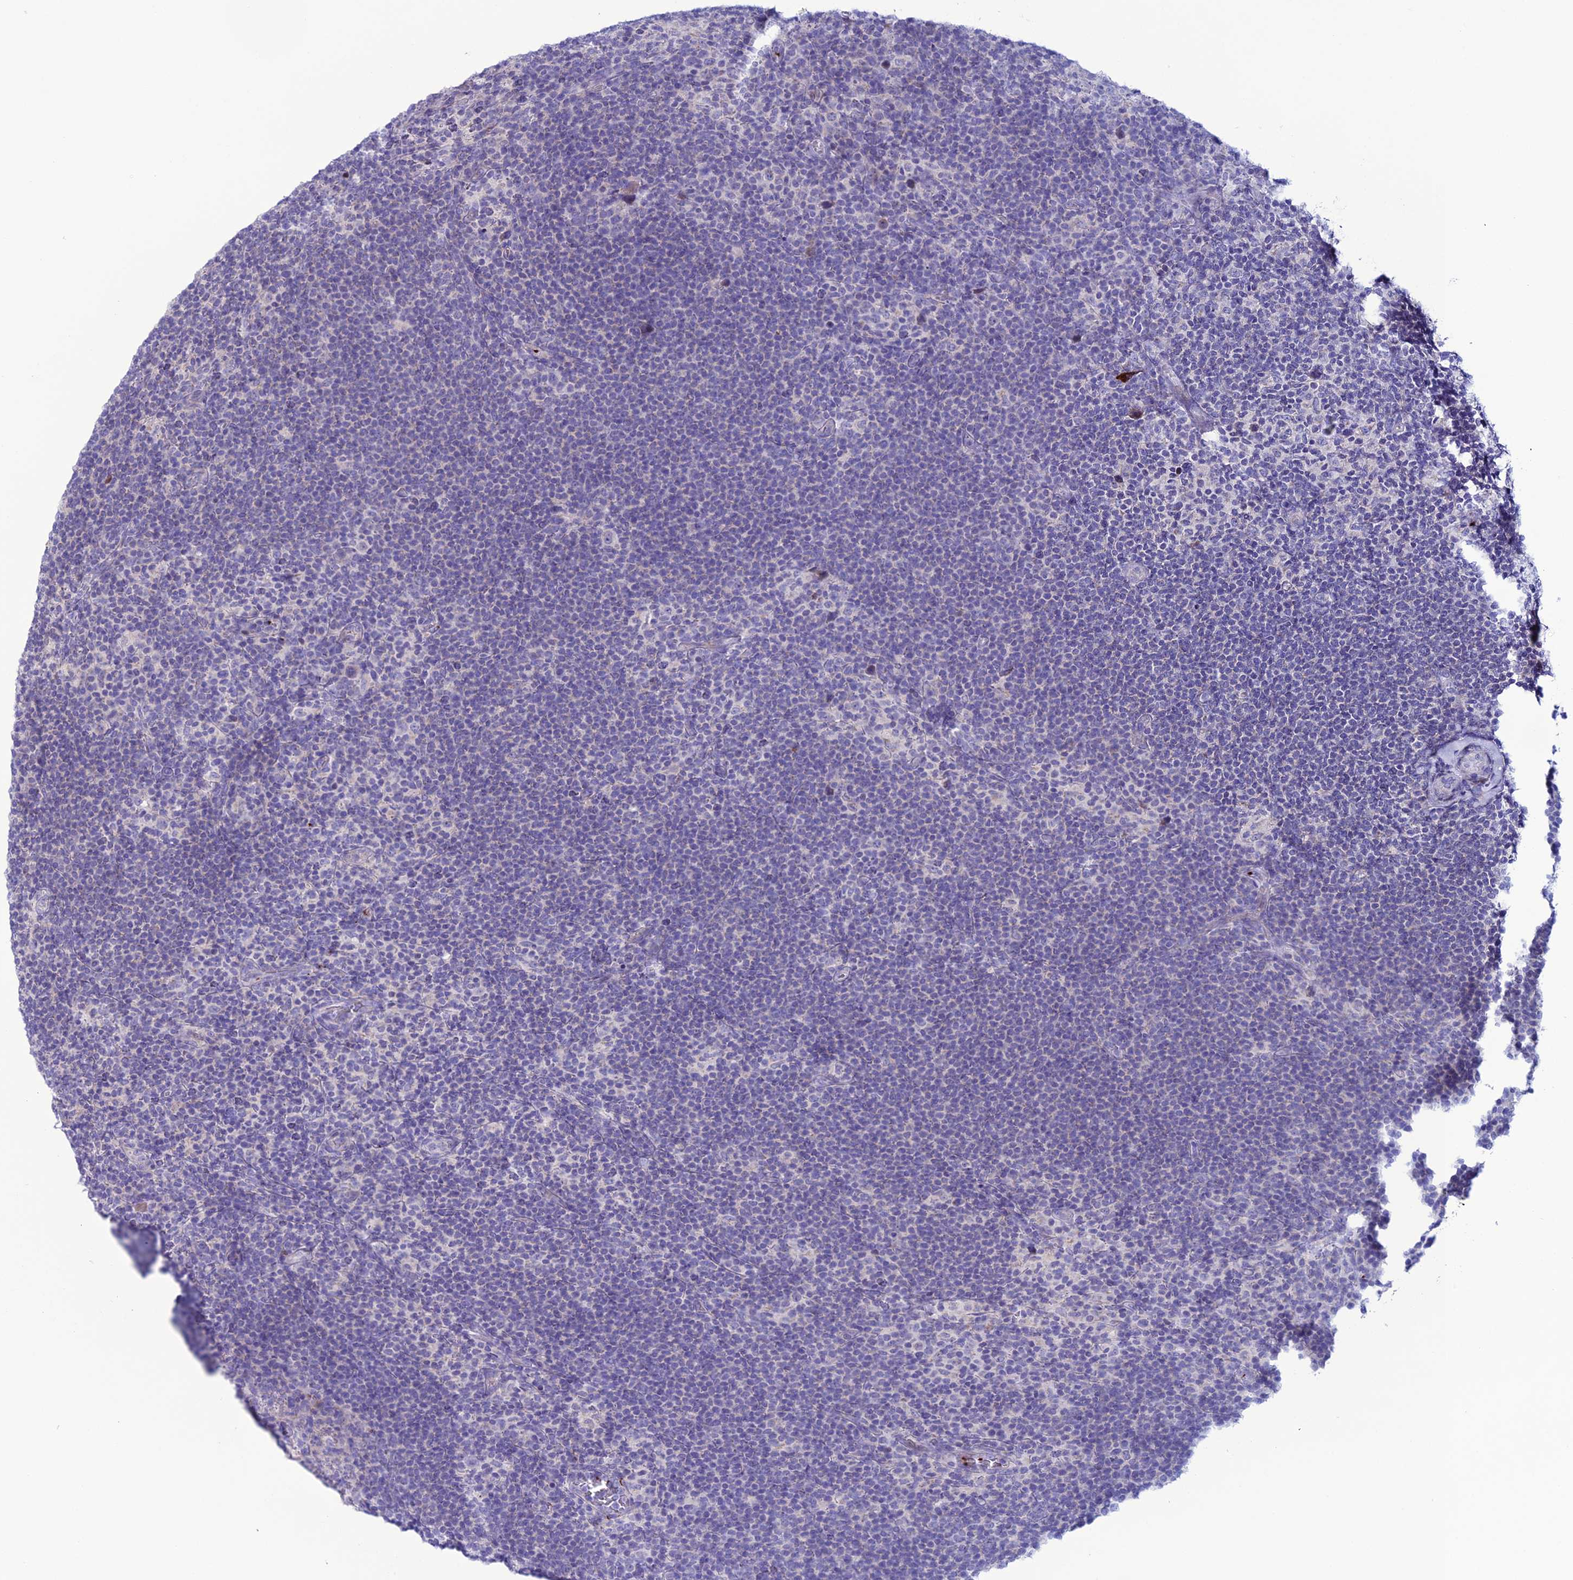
{"staining": {"intensity": "negative", "quantity": "none", "location": "none"}, "tissue": "lymphoma", "cell_type": "Tumor cells", "image_type": "cancer", "snomed": [{"axis": "morphology", "description": "Hodgkin's disease, NOS"}, {"axis": "topography", "description": "Lymph node"}], "caption": "Histopathology image shows no significant protein expression in tumor cells of Hodgkin's disease.", "gene": "C21orf140", "patient": {"sex": "female", "age": 57}}